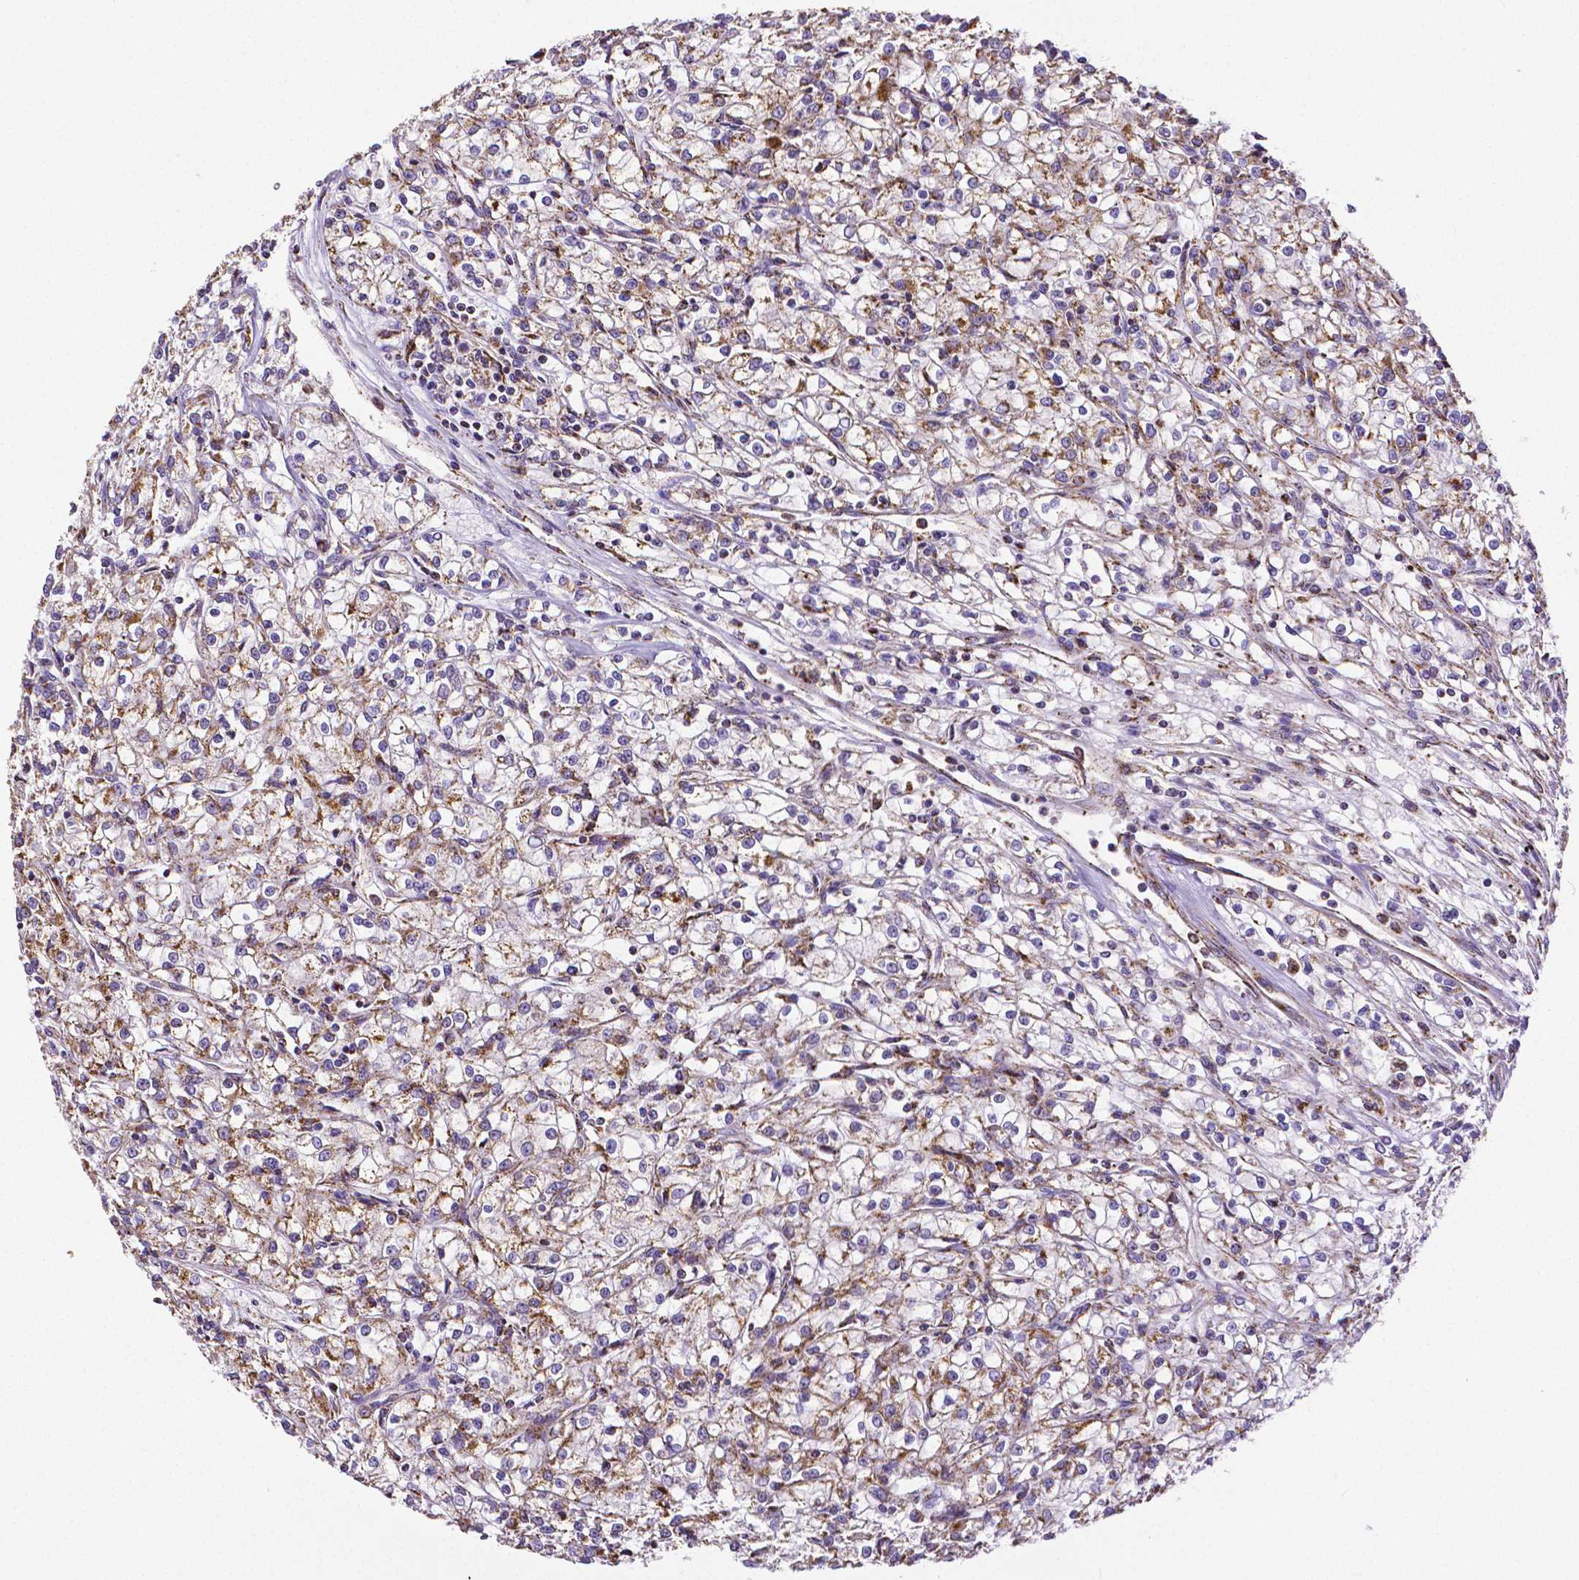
{"staining": {"intensity": "moderate", "quantity": "25%-75%", "location": "cytoplasmic/membranous"}, "tissue": "renal cancer", "cell_type": "Tumor cells", "image_type": "cancer", "snomed": [{"axis": "morphology", "description": "Adenocarcinoma, NOS"}, {"axis": "topography", "description": "Kidney"}], "caption": "Renal adenocarcinoma tissue shows moderate cytoplasmic/membranous expression in approximately 25%-75% of tumor cells, visualized by immunohistochemistry.", "gene": "MACC1", "patient": {"sex": "female", "age": 59}}